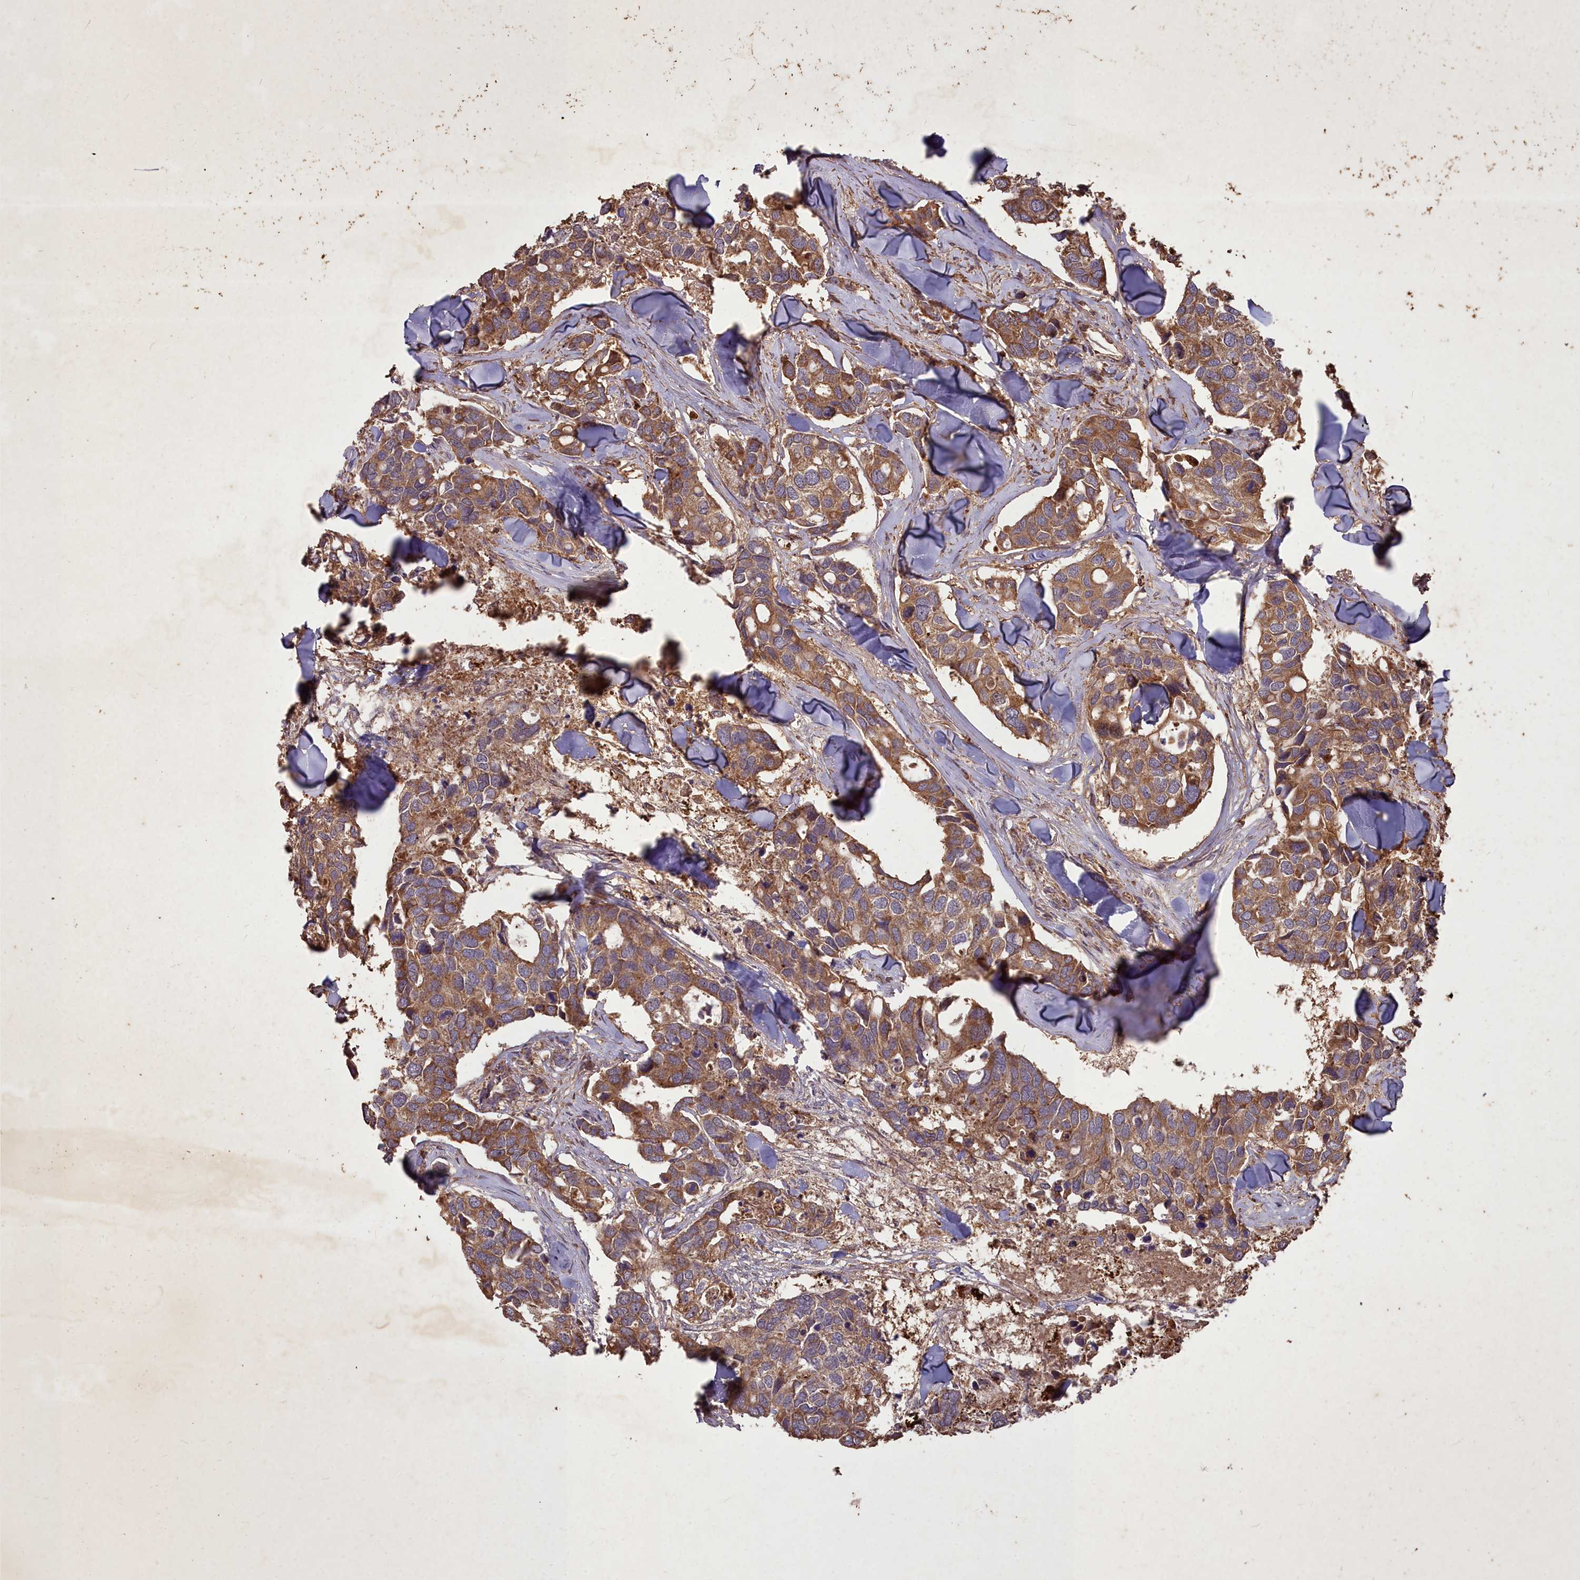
{"staining": {"intensity": "moderate", "quantity": ">75%", "location": "cytoplasmic/membranous"}, "tissue": "breast cancer", "cell_type": "Tumor cells", "image_type": "cancer", "snomed": [{"axis": "morphology", "description": "Duct carcinoma"}, {"axis": "topography", "description": "Breast"}], "caption": "This is an image of IHC staining of breast cancer, which shows moderate positivity in the cytoplasmic/membranous of tumor cells.", "gene": "COX11", "patient": {"sex": "female", "age": 83}}